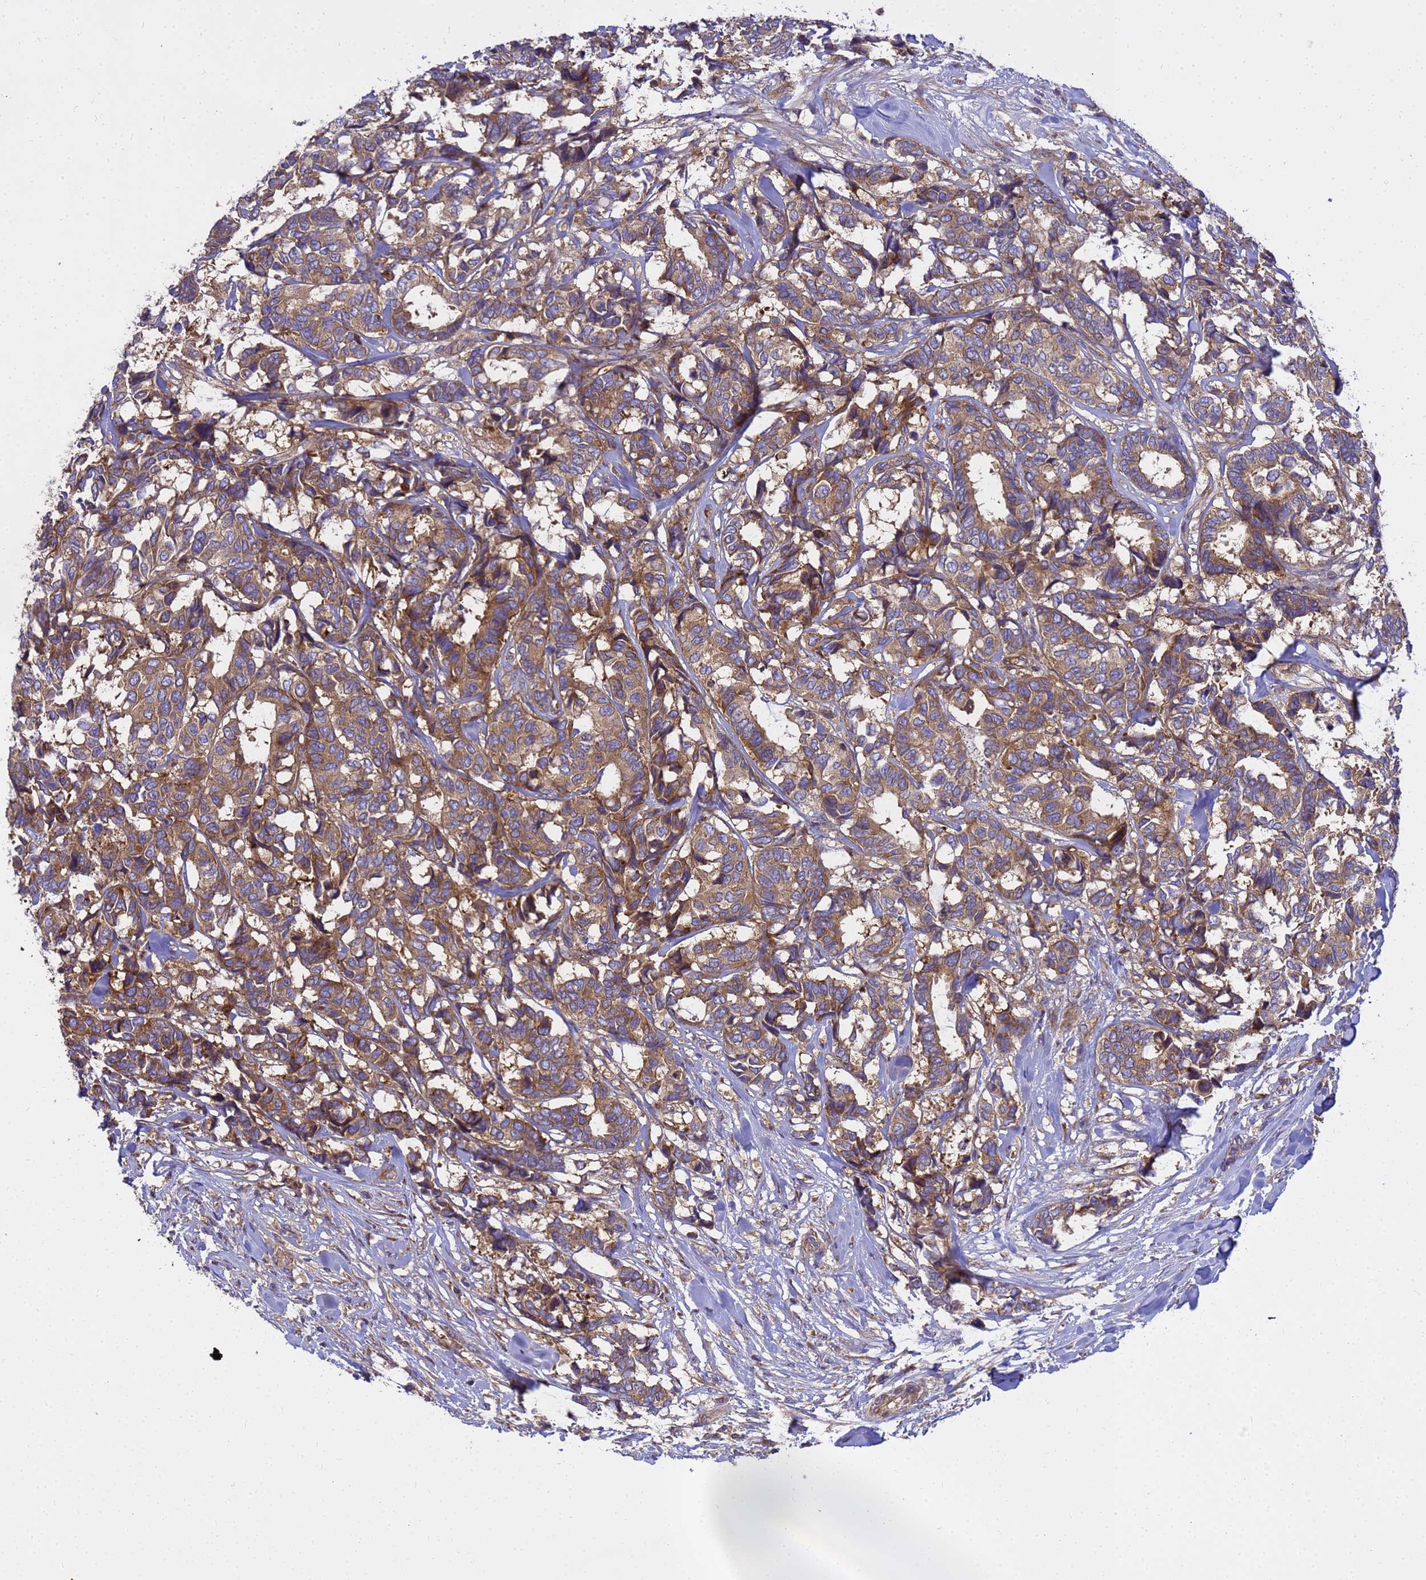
{"staining": {"intensity": "moderate", "quantity": ">75%", "location": "cytoplasmic/membranous"}, "tissue": "breast cancer", "cell_type": "Tumor cells", "image_type": "cancer", "snomed": [{"axis": "morphology", "description": "Duct carcinoma"}, {"axis": "topography", "description": "Breast"}], "caption": "Infiltrating ductal carcinoma (breast) stained with a brown dye exhibits moderate cytoplasmic/membranous positive staining in about >75% of tumor cells.", "gene": "BECN1", "patient": {"sex": "female", "age": 87}}